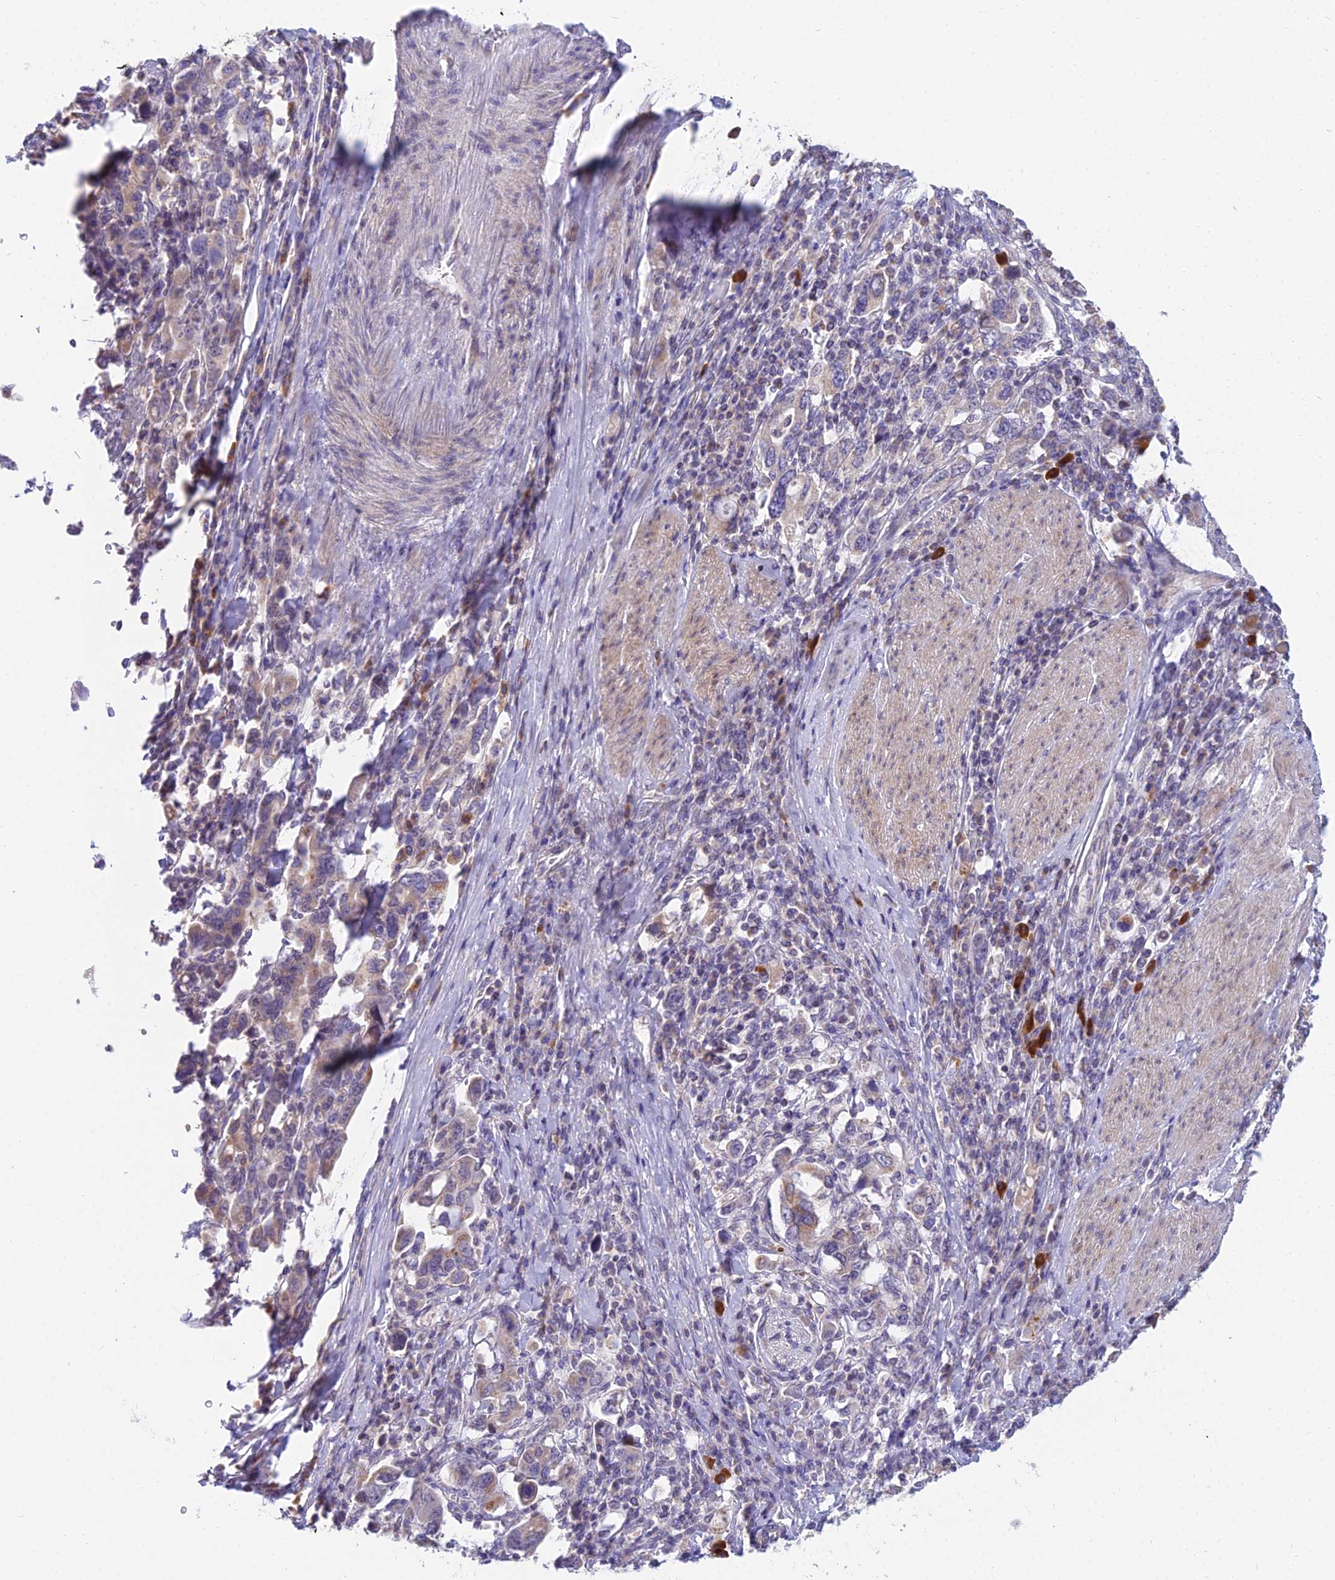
{"staining": {"intensity": "weak", "quantity": "25%-75%", "location": "cytoplasmic/membranous"}, "tissue": "stomach cancer", "cell_type": "Tumor cells", "image_type": "cancer", "snomed": [{"axis": "morphology", "description": "Adenocarcinoma, NOS"}, {"axis": "topography", "description": "Stomach, upper"}, {"axis": "topography", "description": "Stomach"}], "caption": "The immunohistochemical stain shows weak cytoplasmic/membranous expression in tumor cells of stomach cancer (adenocarcinoma) tissue.", "gene": "CFAP206", "patient": {"sex": "male", "age": 62}}